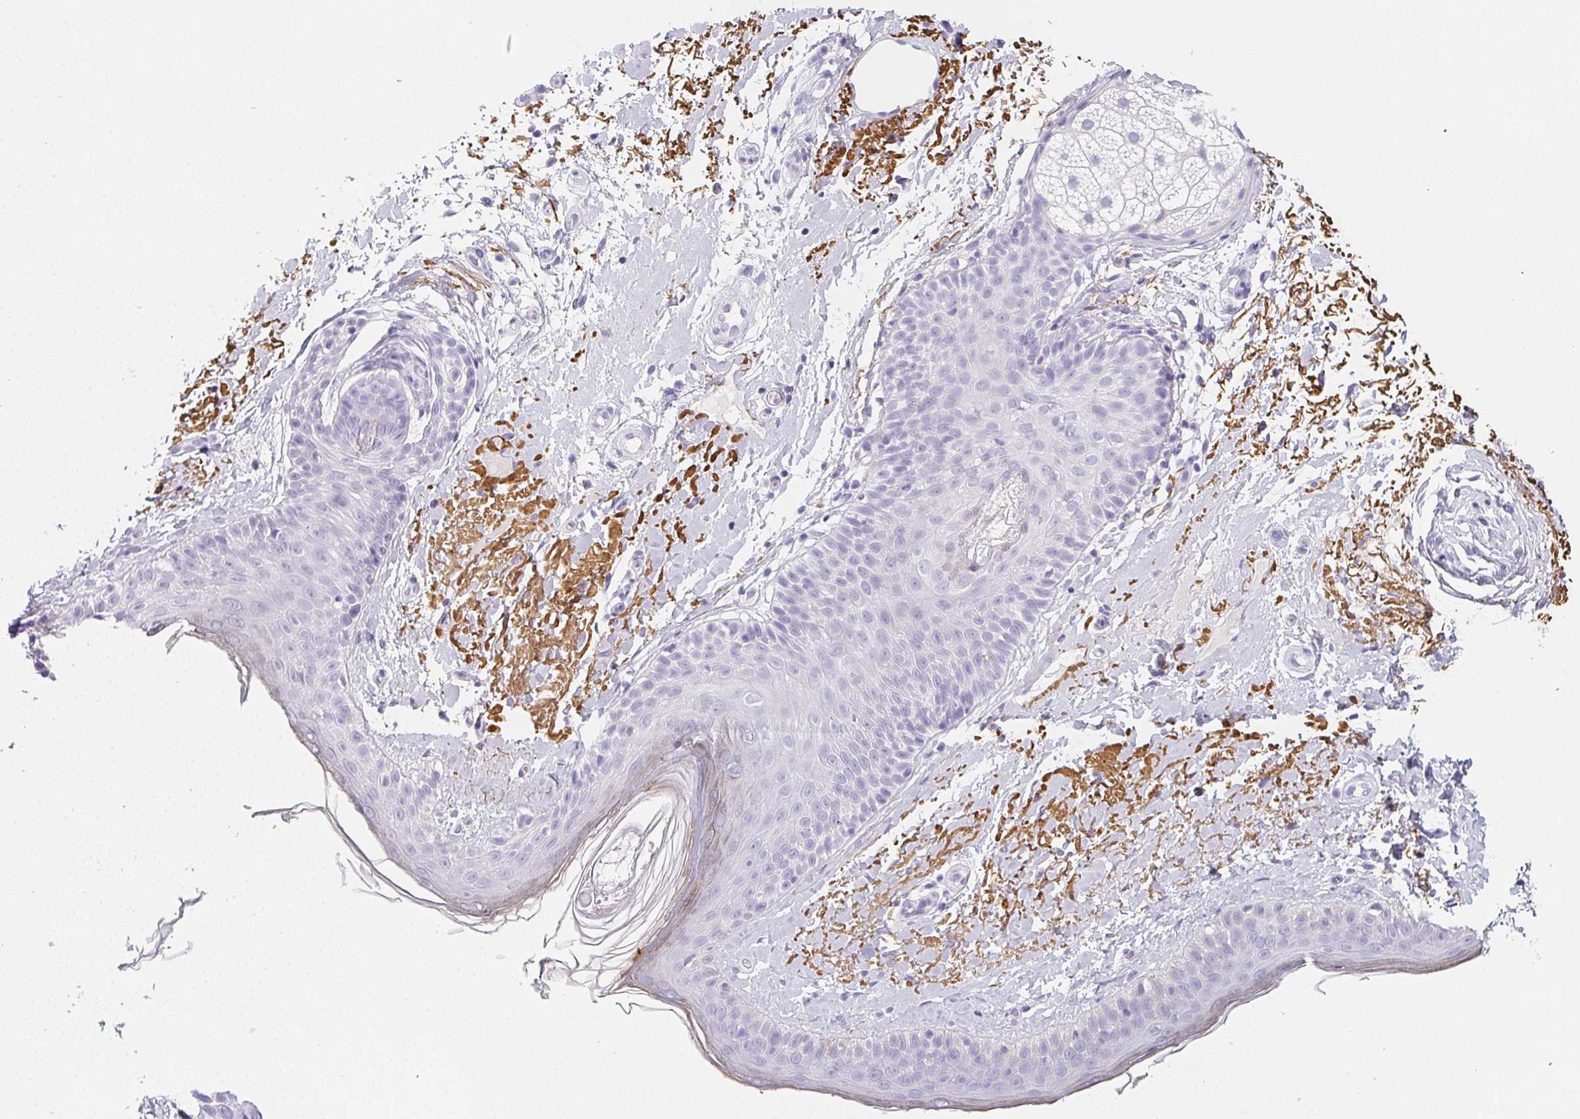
{"staining": {"intensity": "moderate", "quantity": "<25%", "location": "cytoplasmic/membranous"}, "tissue": "skin", "cell_type": "Fibroblasts", "image_type": "normal", "snomed": [{"axis": "morphology", "description": "Normal tissue, NOS"}, {"axis": "topography", "description": "Skin"}], "caption": "Immunohistochemistry (IHC) image of normal skin: skin stained using immunohistochemistry shows low levels of moderate protein expression localized specifically in the cytoplasmic/membranous of fibroblasts, appearing as a cytoplasmic/membranous brown color.", "gene": "VTN", "patient": {"sex": "male", "age": 73}}